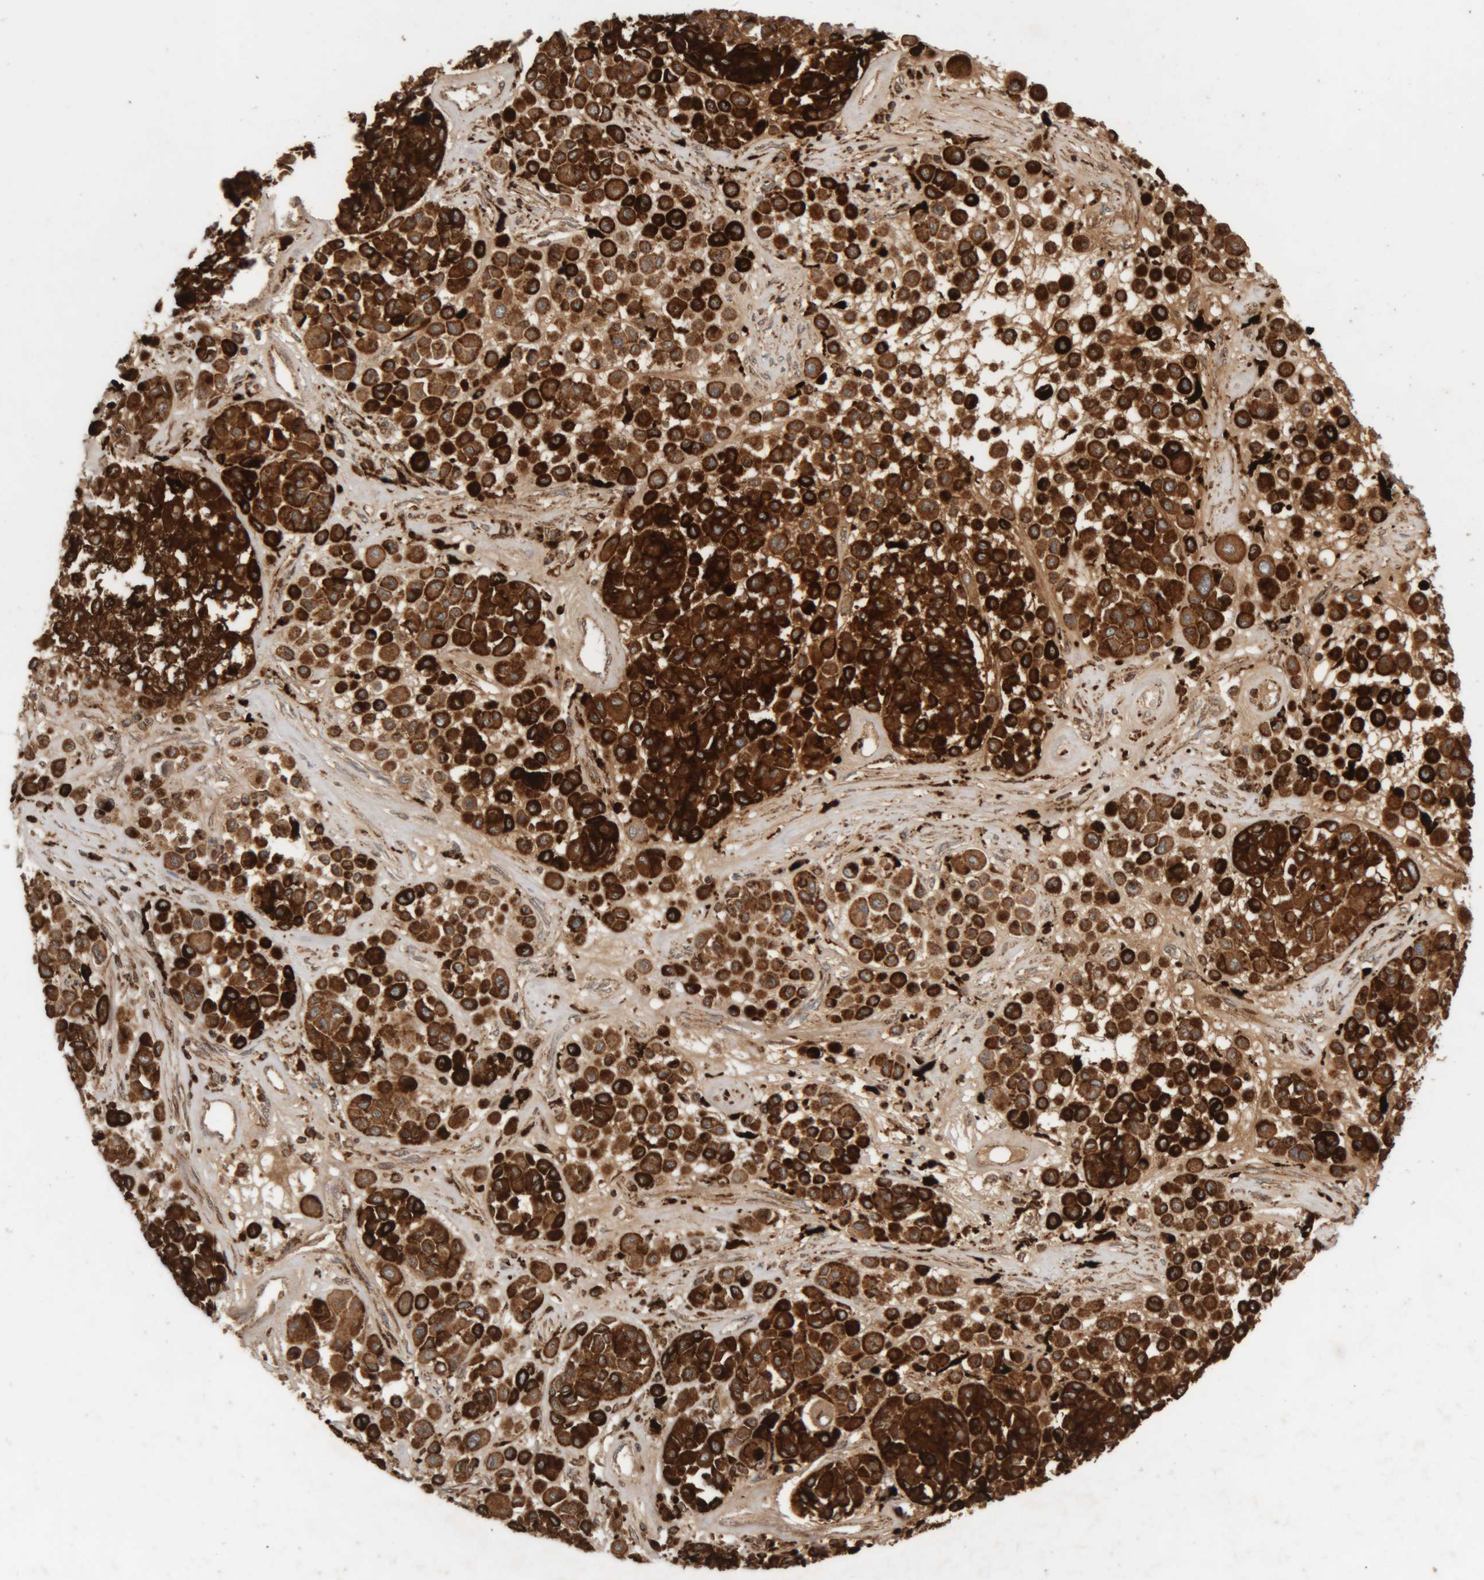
{"staining": {"intensity": "strong", "quantity": ">75%", "location": "cytoplasmic/membranous"}, "tissue": "melanoma", "cell_type": "Tumor cells", "image_type": "cancer", "snomed": [{"axis": "morphology", "description": "Malignant melanoma, Metastatic site"}, {"axis": "topography", "description": "Soft tissue"}], "caption": "Tumor cells reveal strong cytoplasmic/membranous staining in approximately >75% of cells in malignant melanoma (metastatic site).", "gene": "ARSA", "patient": {"sex": "male", "age": 41}}